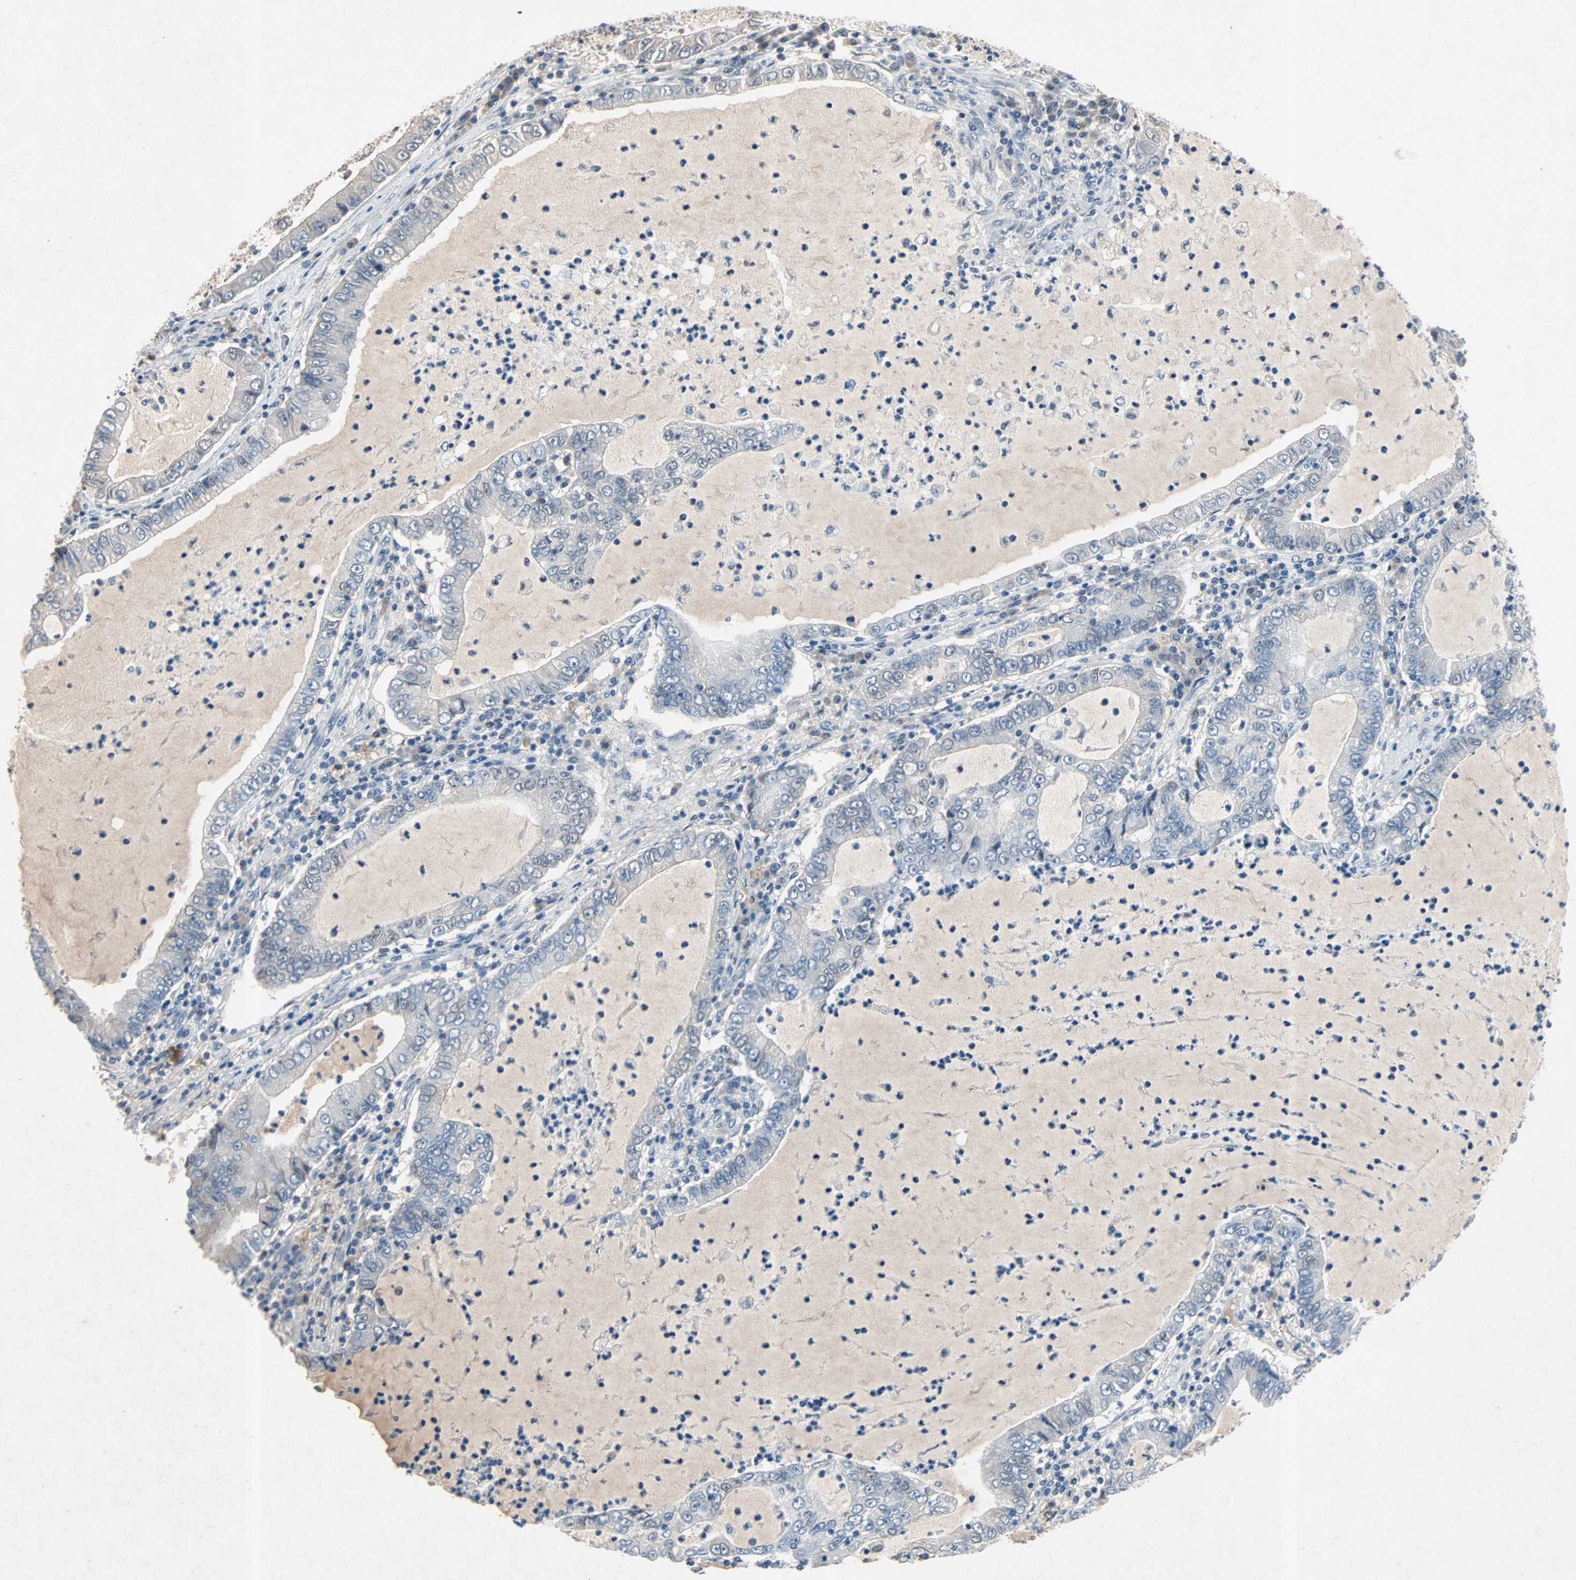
{"staining": {"intensity": "negative", "quantity": "none", "location": "none"}, "tissue": "lung cancer", "cell_type": "Tumor cells", "image_type": "cancer", "snomed": [{"axis": "morphology", "description": "Adenocarcinoma, NOS"}, {"axis": "topography", "description": "Lung"}], "caption": "Tumor cells show no significant expression in lung cancer (adenocarcinoma).", "gene": "PCDHB2", "patient": {"sex": "female", "age": 51}}